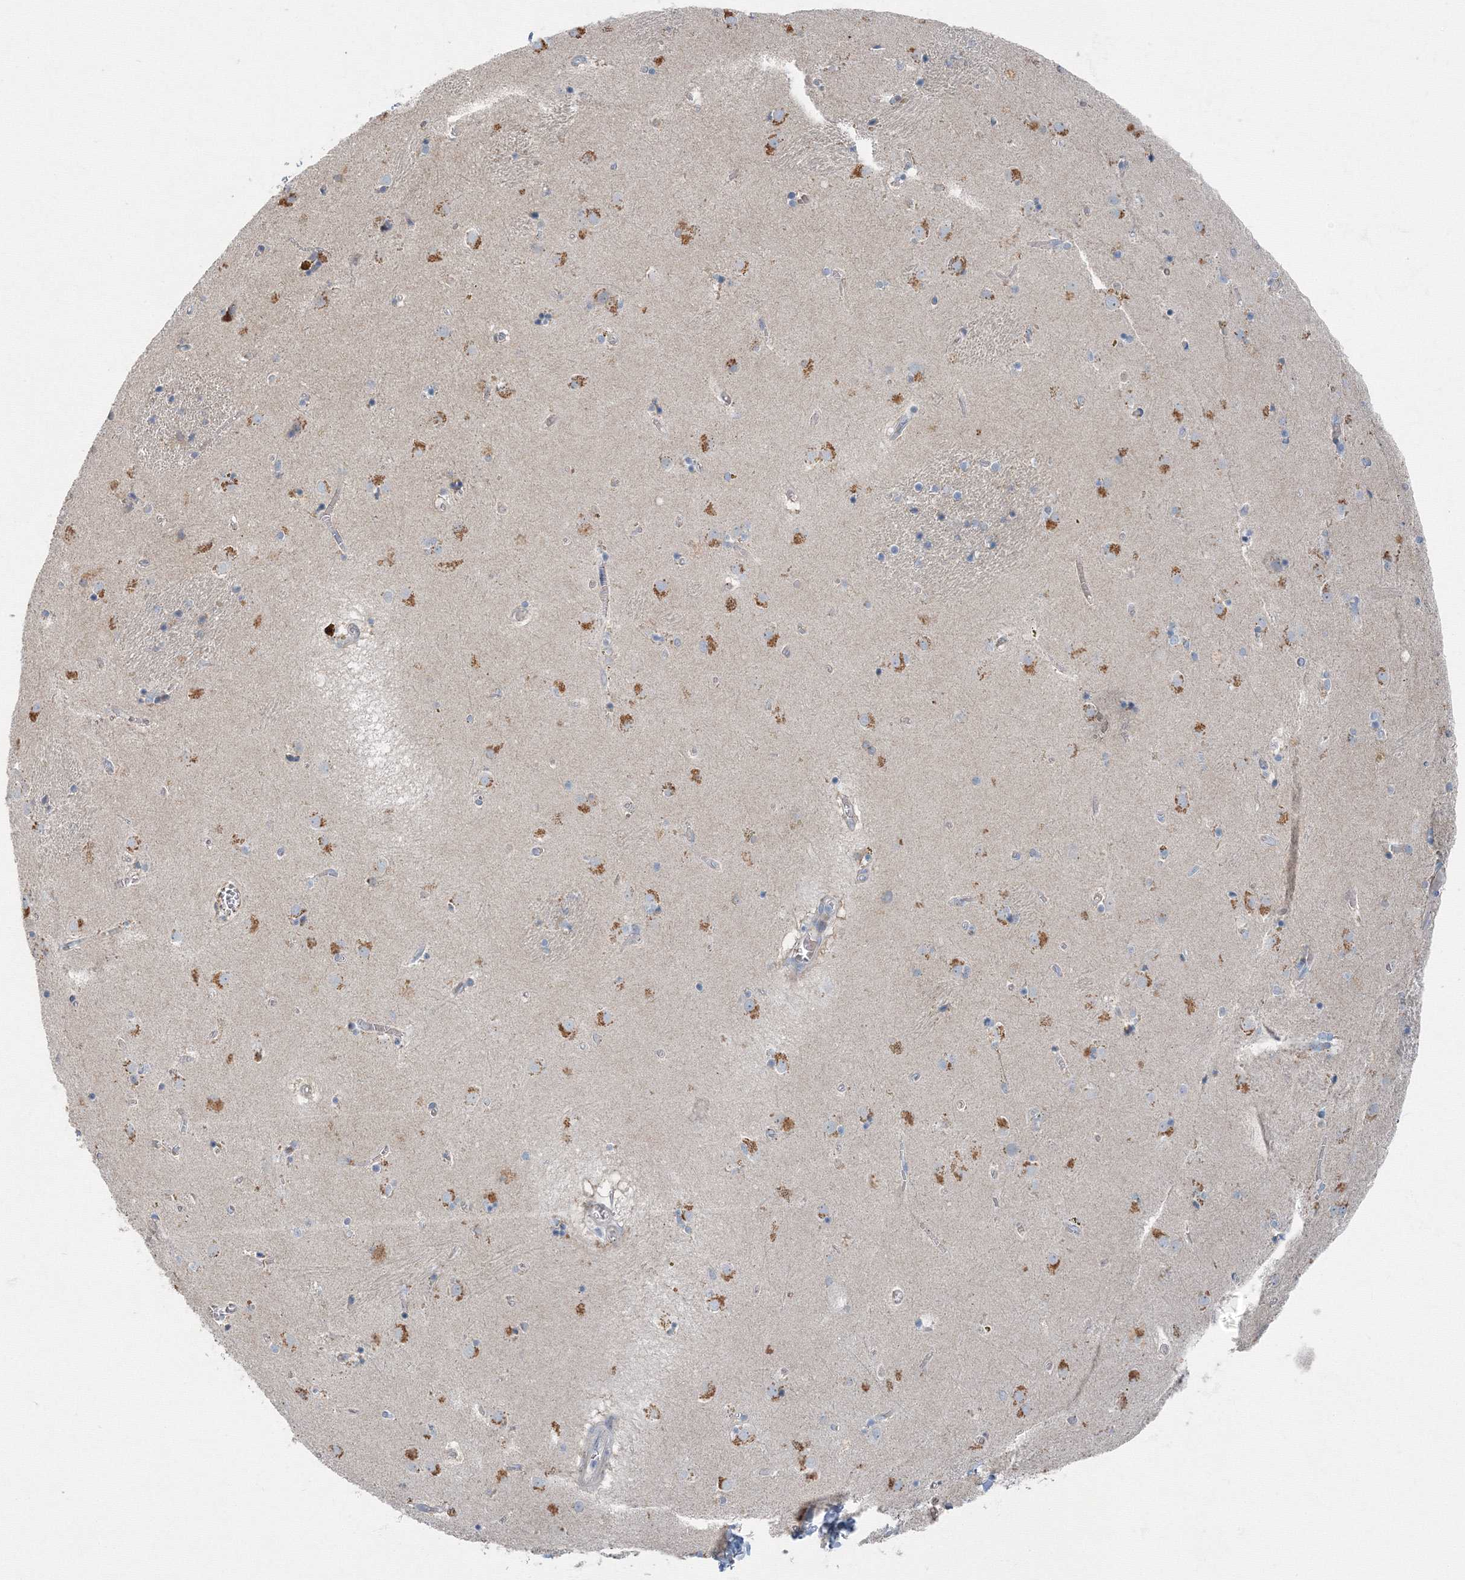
{"staining": {"intensity": "negative", "quantity": "none", "location": "none"}, "tissue": "caudate", "cell_type": "Glial cells", "image_type": "normal", "snomed": [{"axis": "morphology", "description": "Normal tissue, NOS"}, {"axis": "topography", "description": "Lateral ventricle wall"}], "caption": "An immunohistochemistry histopathology image of normal caudate is shown. There is no staining in glial cells of caudate.", "gene": "AASDH", "patient": {"sex": "male", "age": 70}}